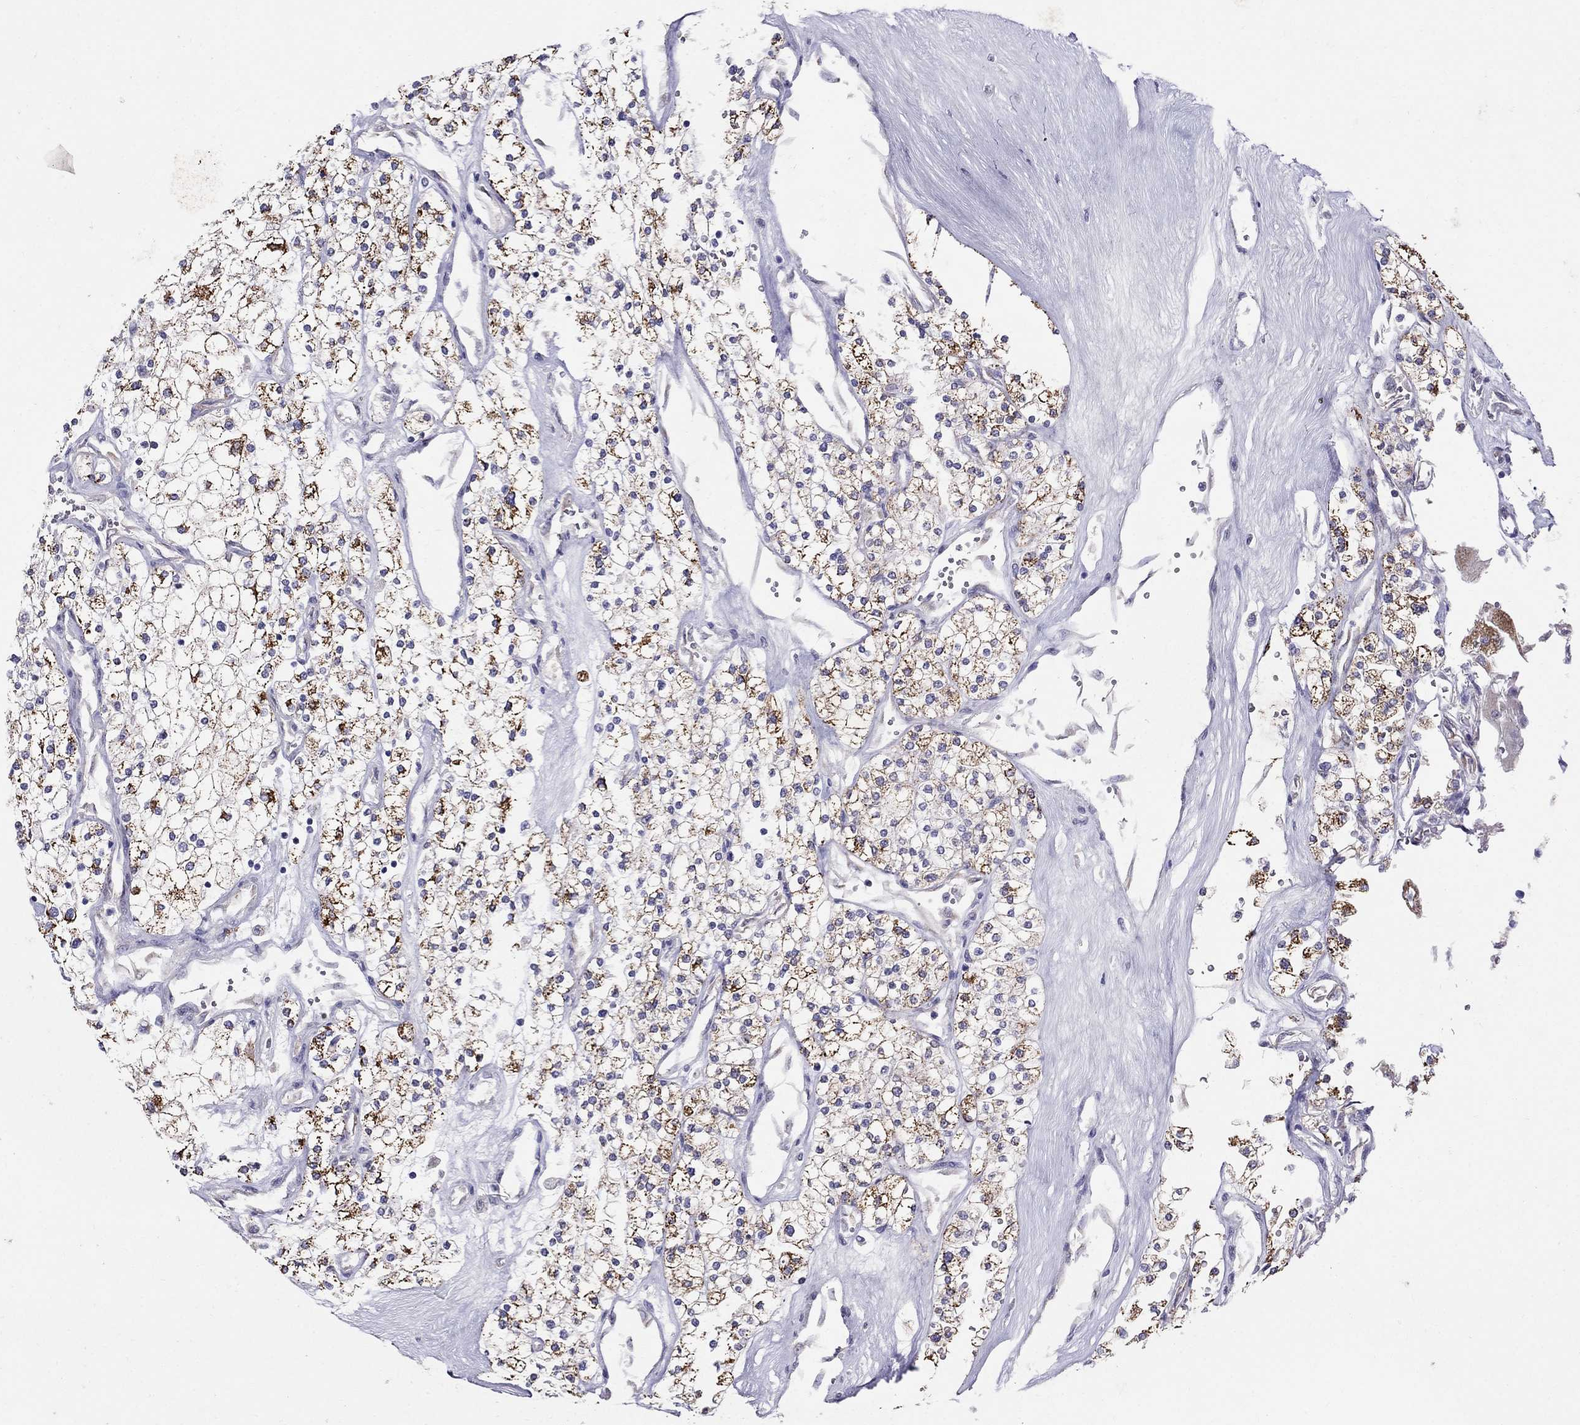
{"staining": {"intensity": "strong", "quantity": "25%-75%", "location": "cytoplasmic/membranous"}, "tissue": "renal cancer", "cell_type": "Tumor cells", "image_type": "cancer", "snomed": [{"axis": "morphology", "description": "Adenocarcinoma, NOS"}, {"axis": "topography", "description": "Kidney"}], "caption": "Immunohistochemical staining of human adenocarcinoma (renal) exhibits high levels of strong cytoplasmic/membranous positivity in about 25%-75% of tumor cells.", "gene": "MYO3B", "patient": {"sex": "male", "age": 80}}